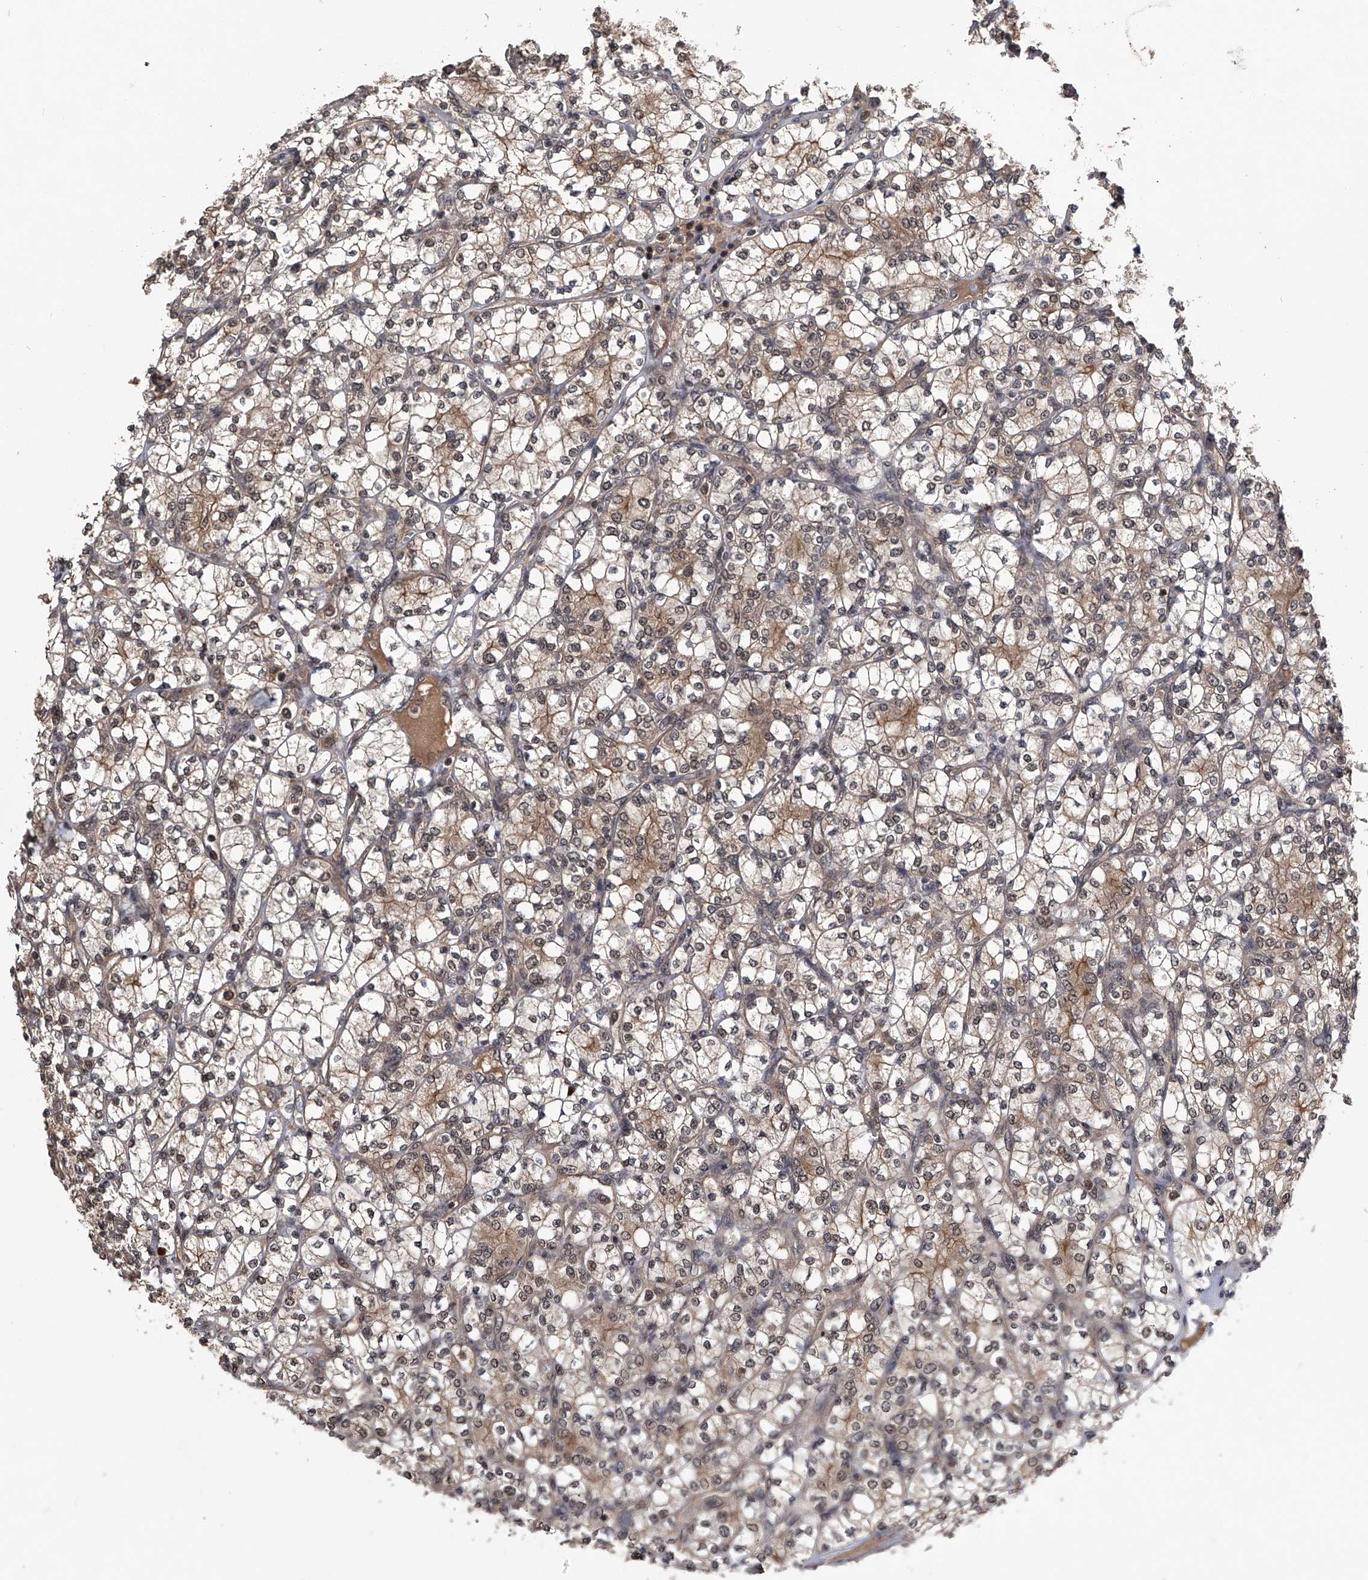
{"staining": {"intensity": "weak", "quantity": "<25%", "location": "cytoplasmic/membranous"}, "tissue": "renal cancer", "cell_type": "Tumor cells", "image_type": "cancer", "snomed": [{"axis": "morphology", "description": "Adenocarcinoma, NOS"}, {"axis": "topography", "description": "Kidney"}], "caption": "IHC photomicrograph of human renal cancer (adenocarcinoma) stained for a protein (brown), which displays no staining in tumor cells. (Immunohistochemistry (ihc), brightfield microscopy, high magnification).", "gene": "SLC12A8", "patient": {"sex": "male", "age": 77}}